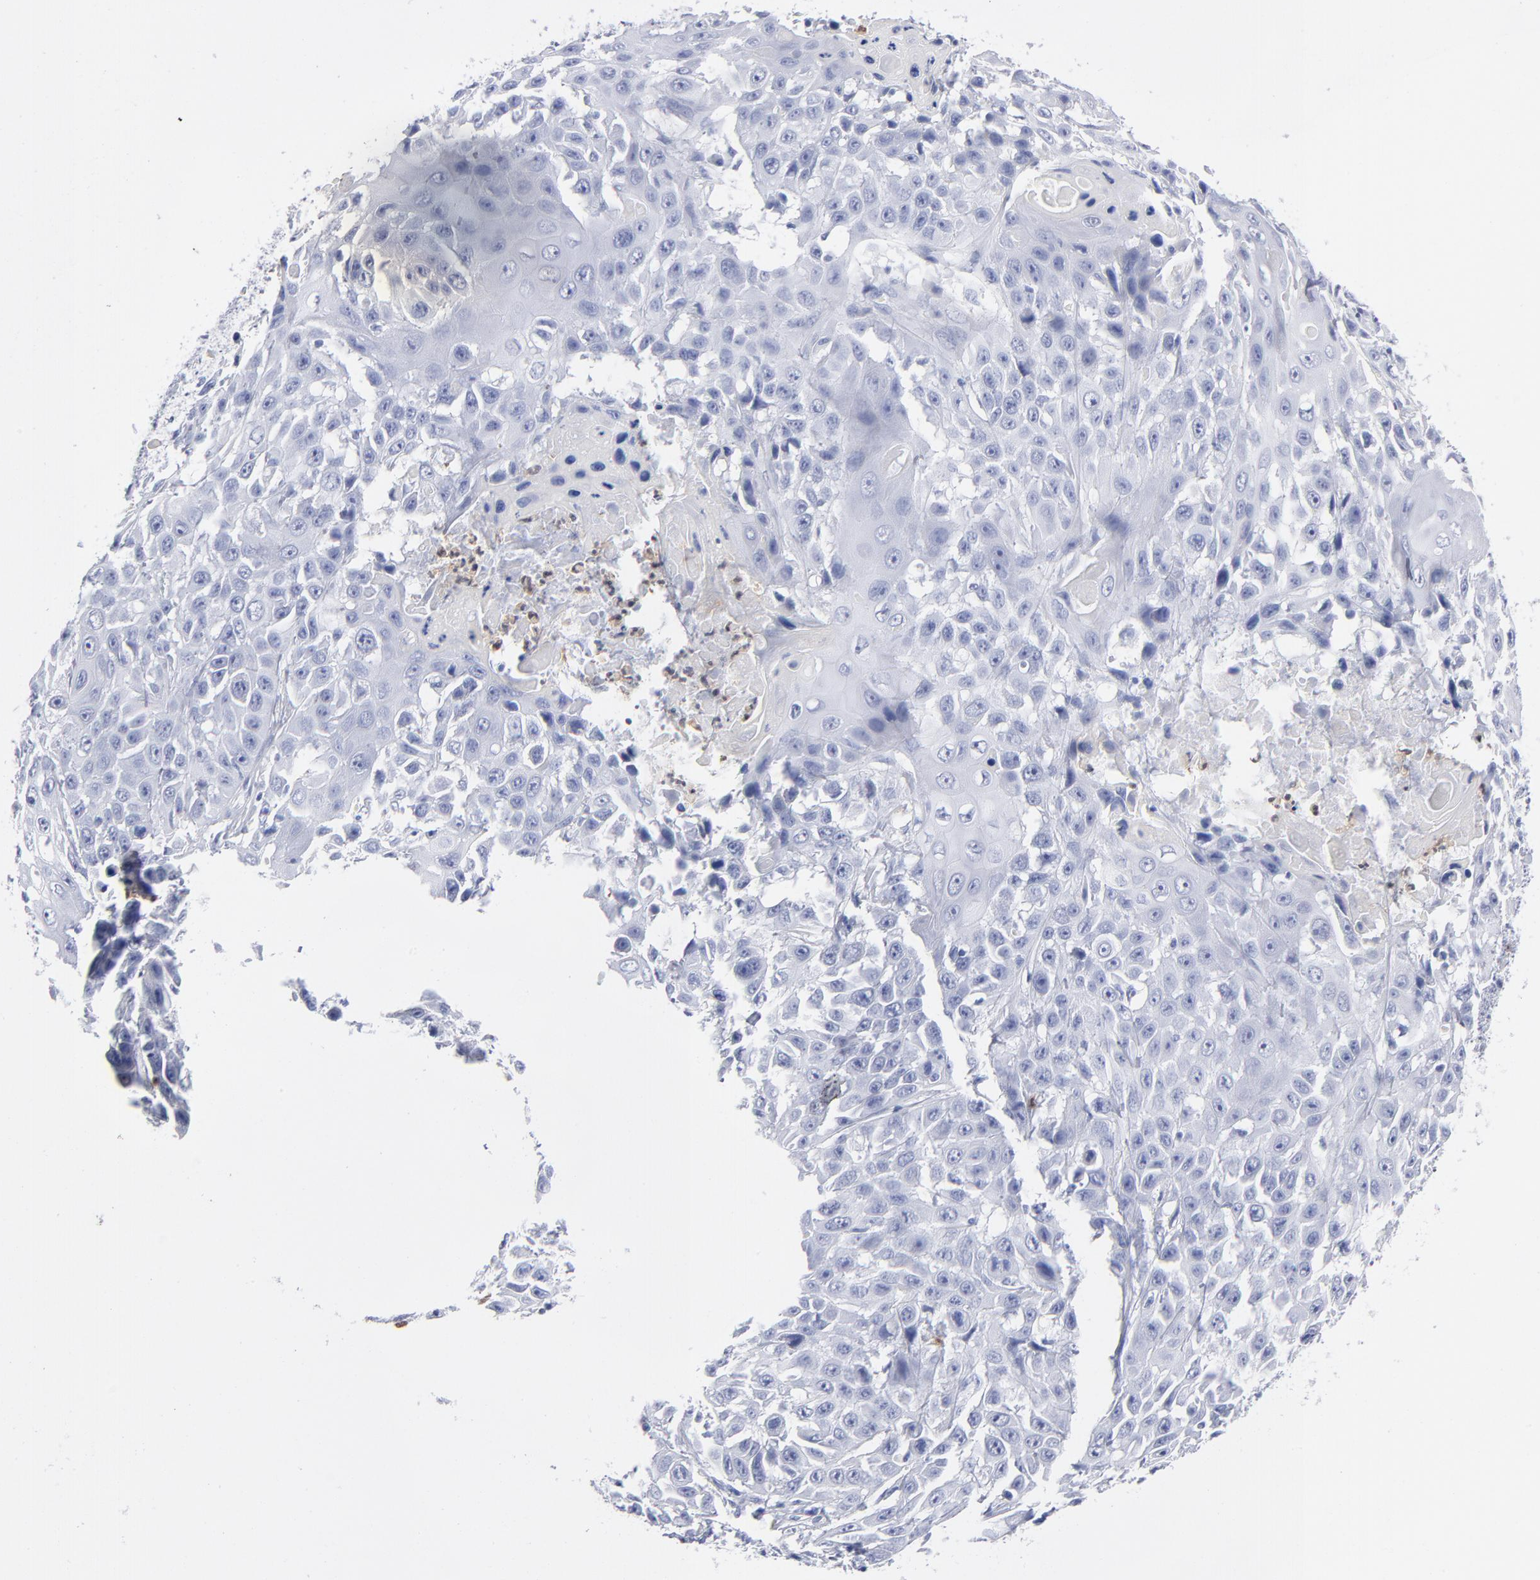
{"staining": {"intensity": "negative", "quantity": "none", "location": "none"}, "tissue": "cervical cancer", "cell_type": "Tumor cells", "image_type": "cancer", "snomed": [{"axis": "morphology", "description": "Squamous cell carcinoma, NOS"}, {"axis": "topography", "description": "Cervix"}], "caption": "Tumor cells show no significant positivity in cervical cancer.", "gene": "ARG1", "patient": {"sex": "female", "age": 39}}